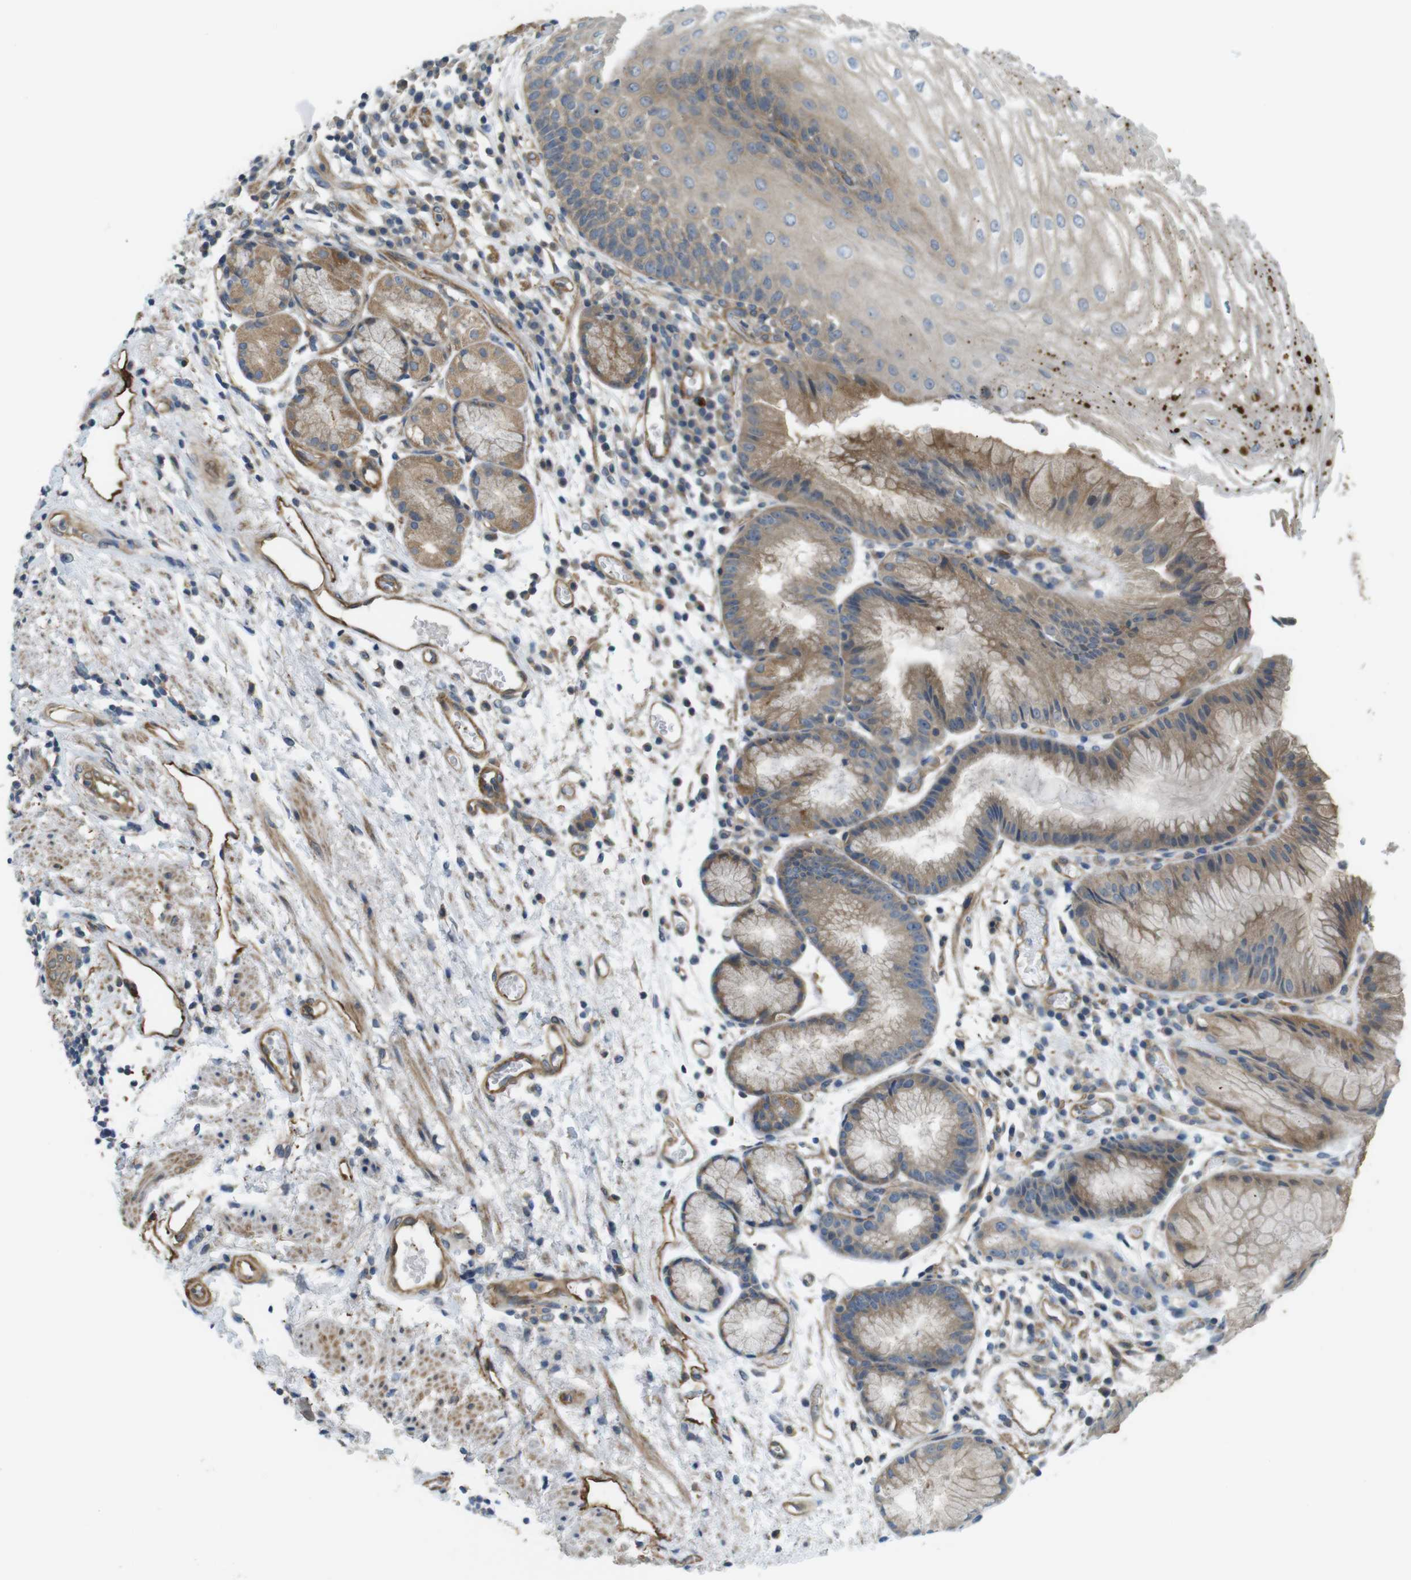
{"staining": {"intensity": "moderate", "quantity": "25%-75%", "location": "cytoplasmic/membranous"}, "tissue": "stomach", "cell_type": "Glandular cells", "image_type": "normal", "snomed": [{"axis": "morphology", "description": "Normal tissue, NOS"}, {"axis": "topography", "description": "Stomach, upper"}], "caption": "Immunohistochemical staining of normal stomach shows moderate cytoplasmic/membranous protein positivity in about 25%-75% of glandular cells. The protein of interest is shown in brown color, while the nuclei are stained blue.", "gene": "TSC1", "patient": {"sex": "male", "age": 72}}